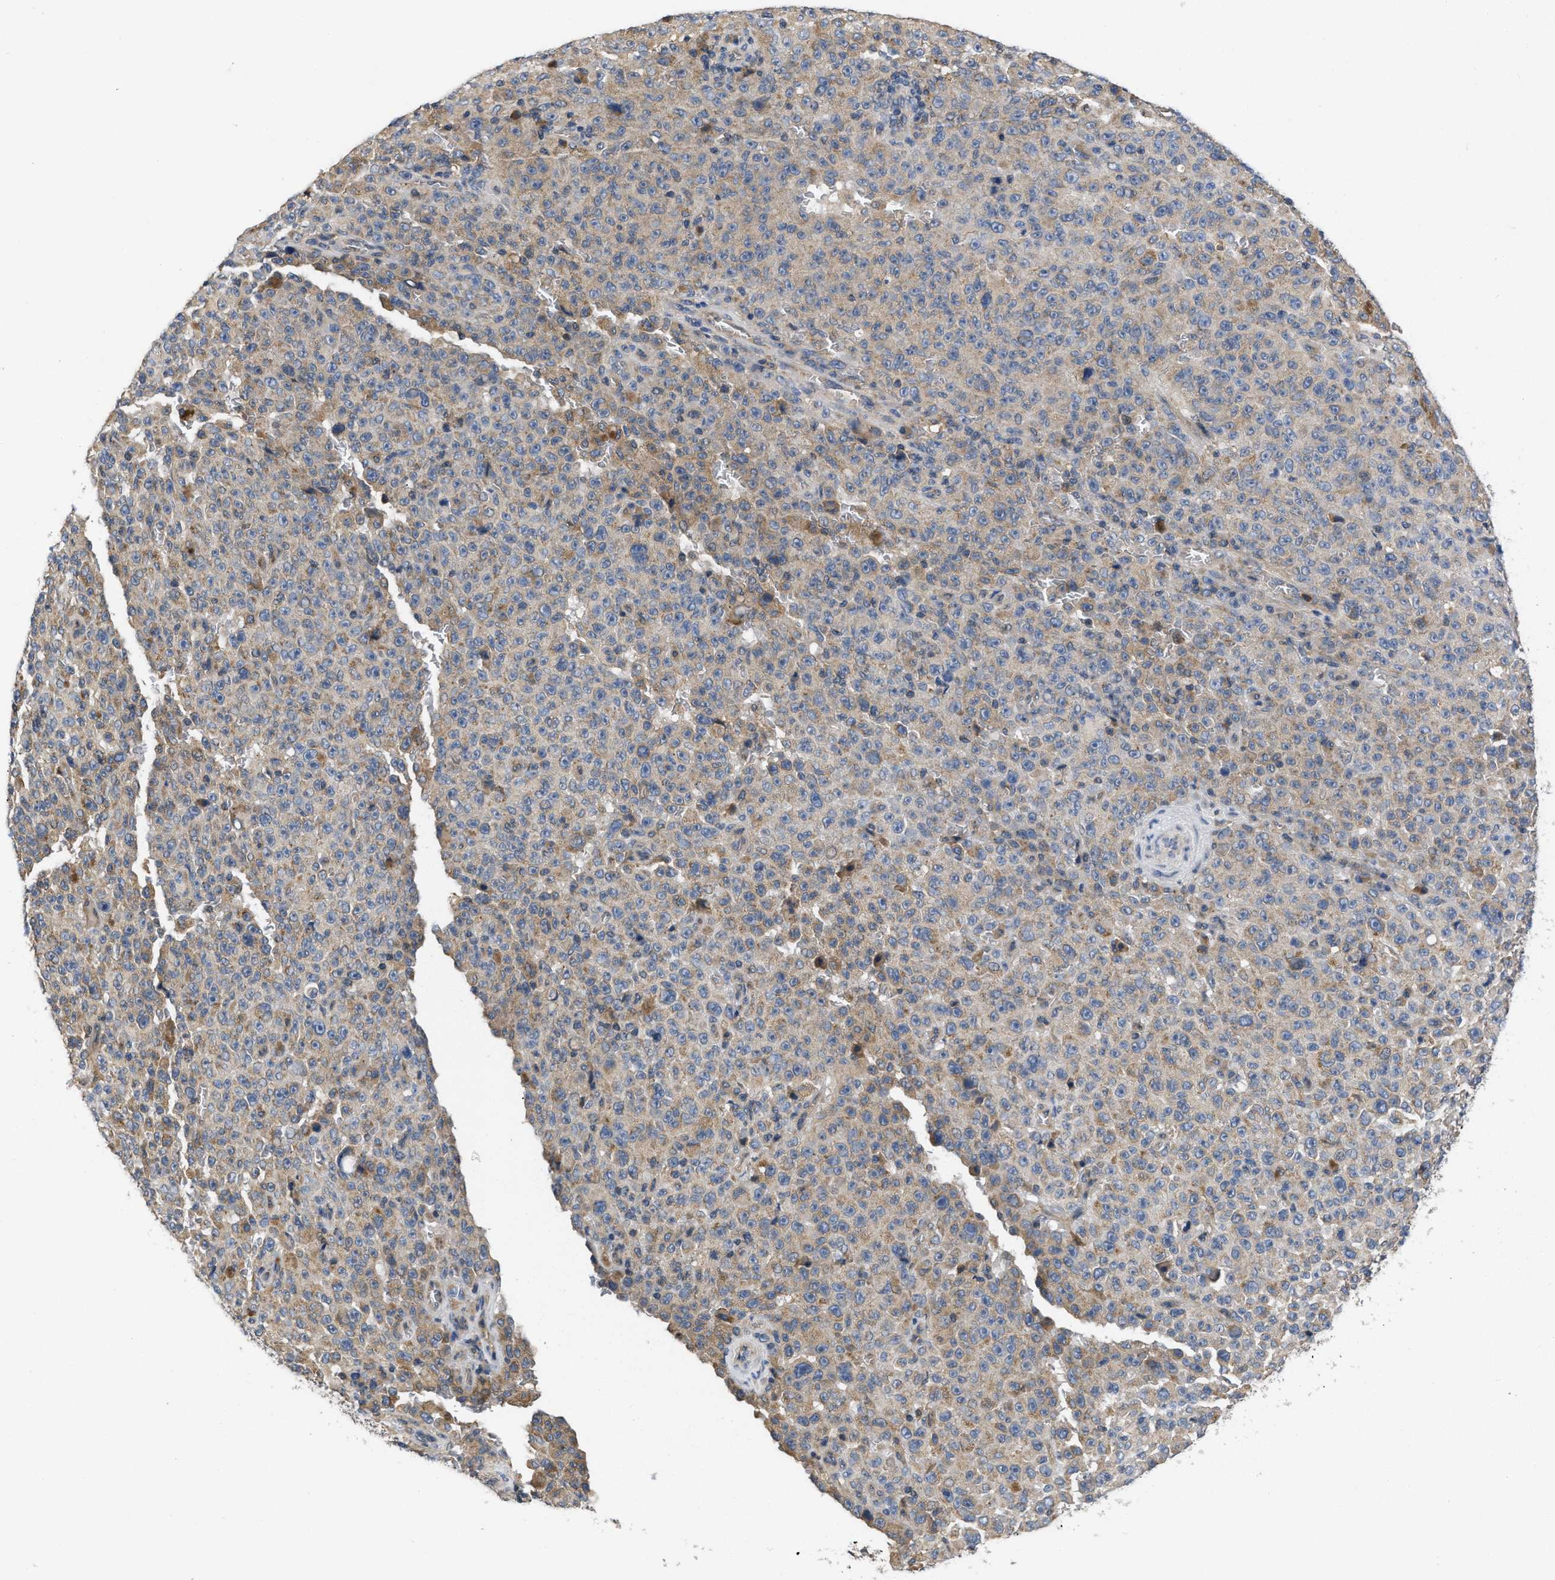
{"staining": {"intensity": "moderate", "quantity": "25%-75%", "location": "cytoplasmic/membranous"}, "tissue": "melanoma", "cell_type": "Tumor cells", "image_type": "cancer", "snomed": [{"axis": "morphology", "description": "Malignant melanoma, NOS"}, {"axis": "topography", "description": "Skin"}], "caption": "Malignant melanoma stained with DAB (3,3'-diaminobenzidine) immunohistochemistry exhibits medium levels of moderate cytoplasmic/membranous staining in approximately 25%-75% of tumor cells.", "gene": "VPS4A", "patient": {"sex": "female", "age": 82}}